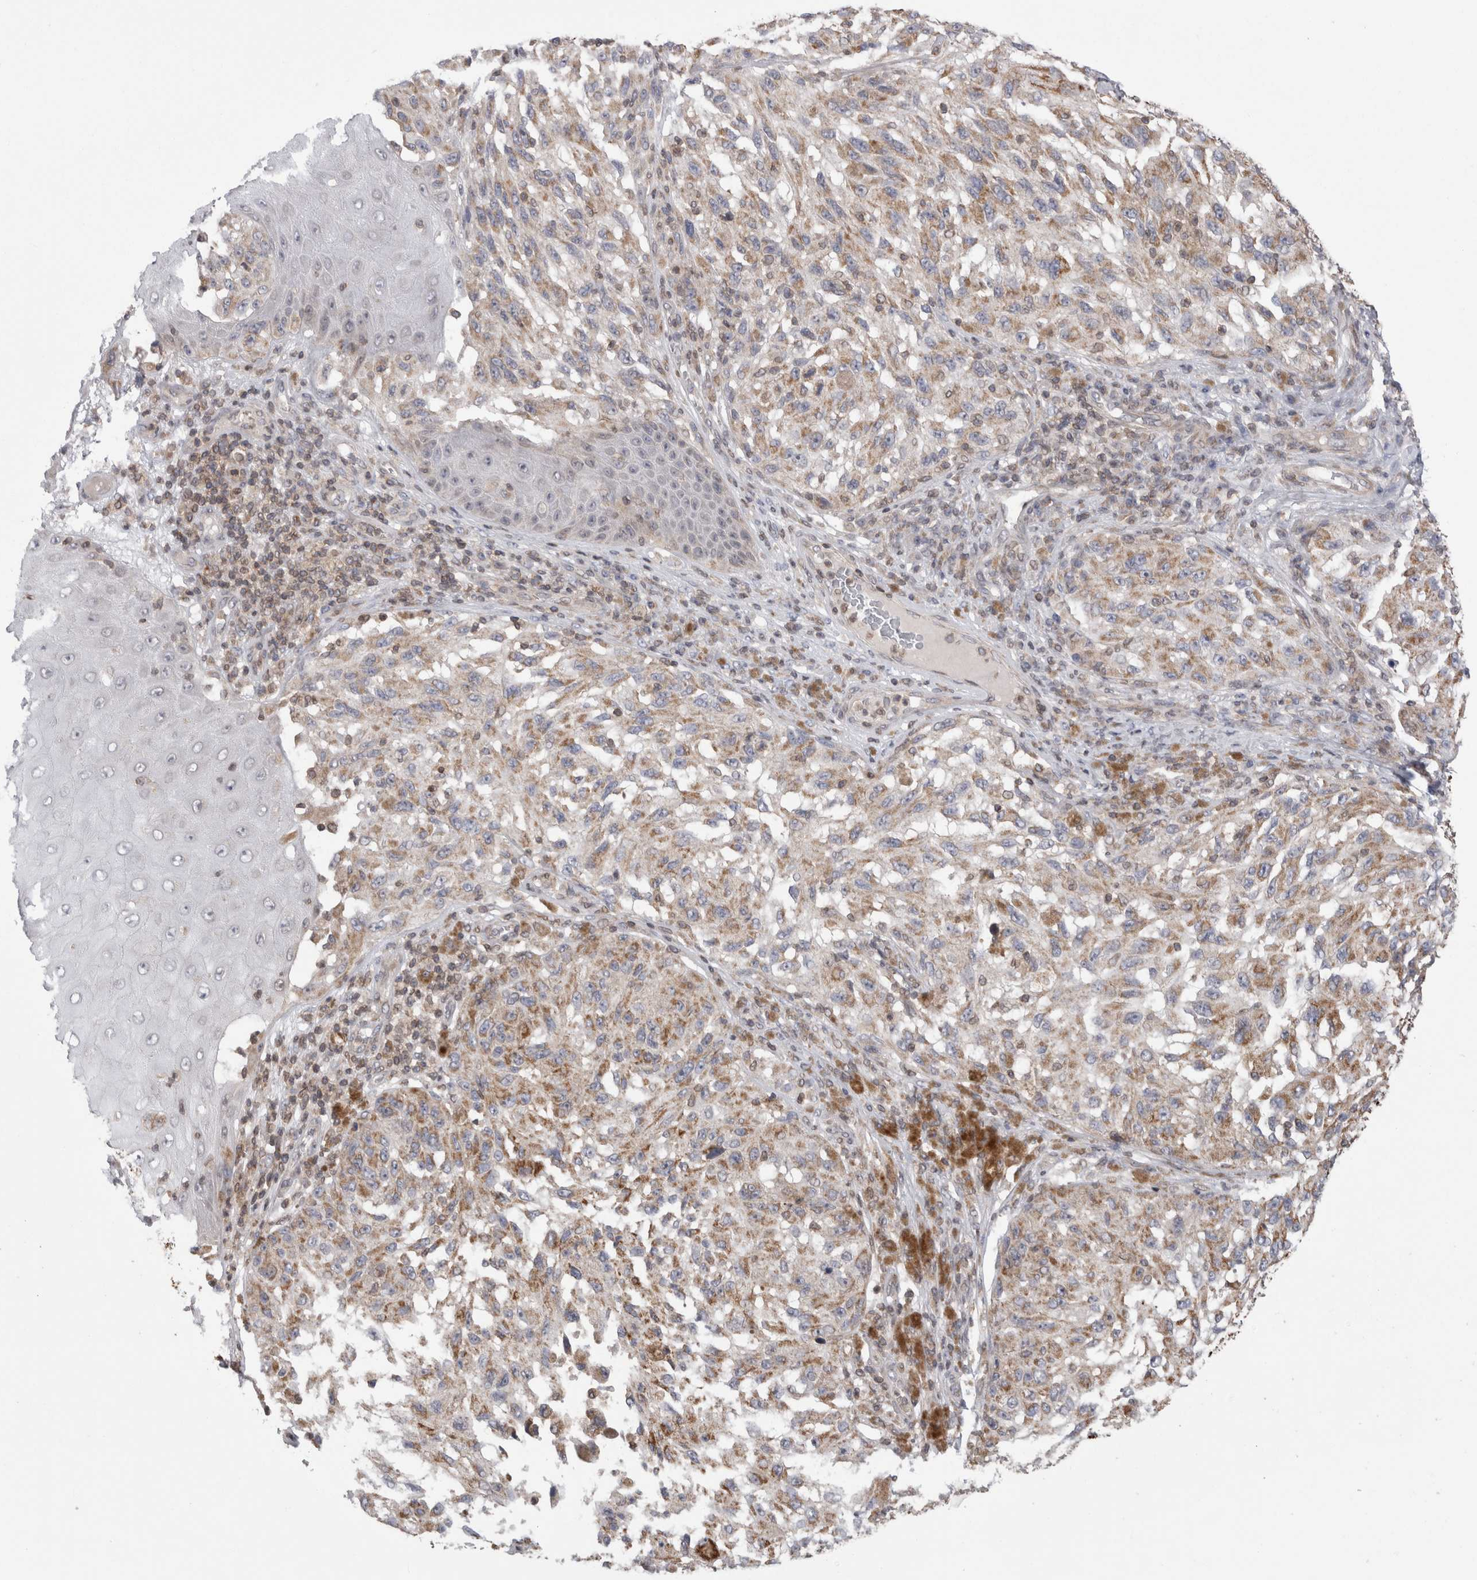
{"staining": {"intensity": "moderate", "quantity": "25%-75%", "location": "cytoplasmic/membranous"}, "tissue": "melanoma", "cell_type": "Tumor cells", "image_type": "cancer", "snomed": [{"axis": "morphology", "description": "Malignant melanoma, NOS"}, {"axis": "topography", "description": "Skin"}], "caption": "Immunohistochemistry (IHC) (DAB) staining of human melanoma reveals moderate cytoplasmic/membranous protein expression in about 25%-75% of tumor cells. The staining is performed using DAB brown chromogen to label protein expression. The nuclei are counter-stained blue using hematoxylin.", "gene": "DARS2", "patient": {"sex": "female", "age": 73}}